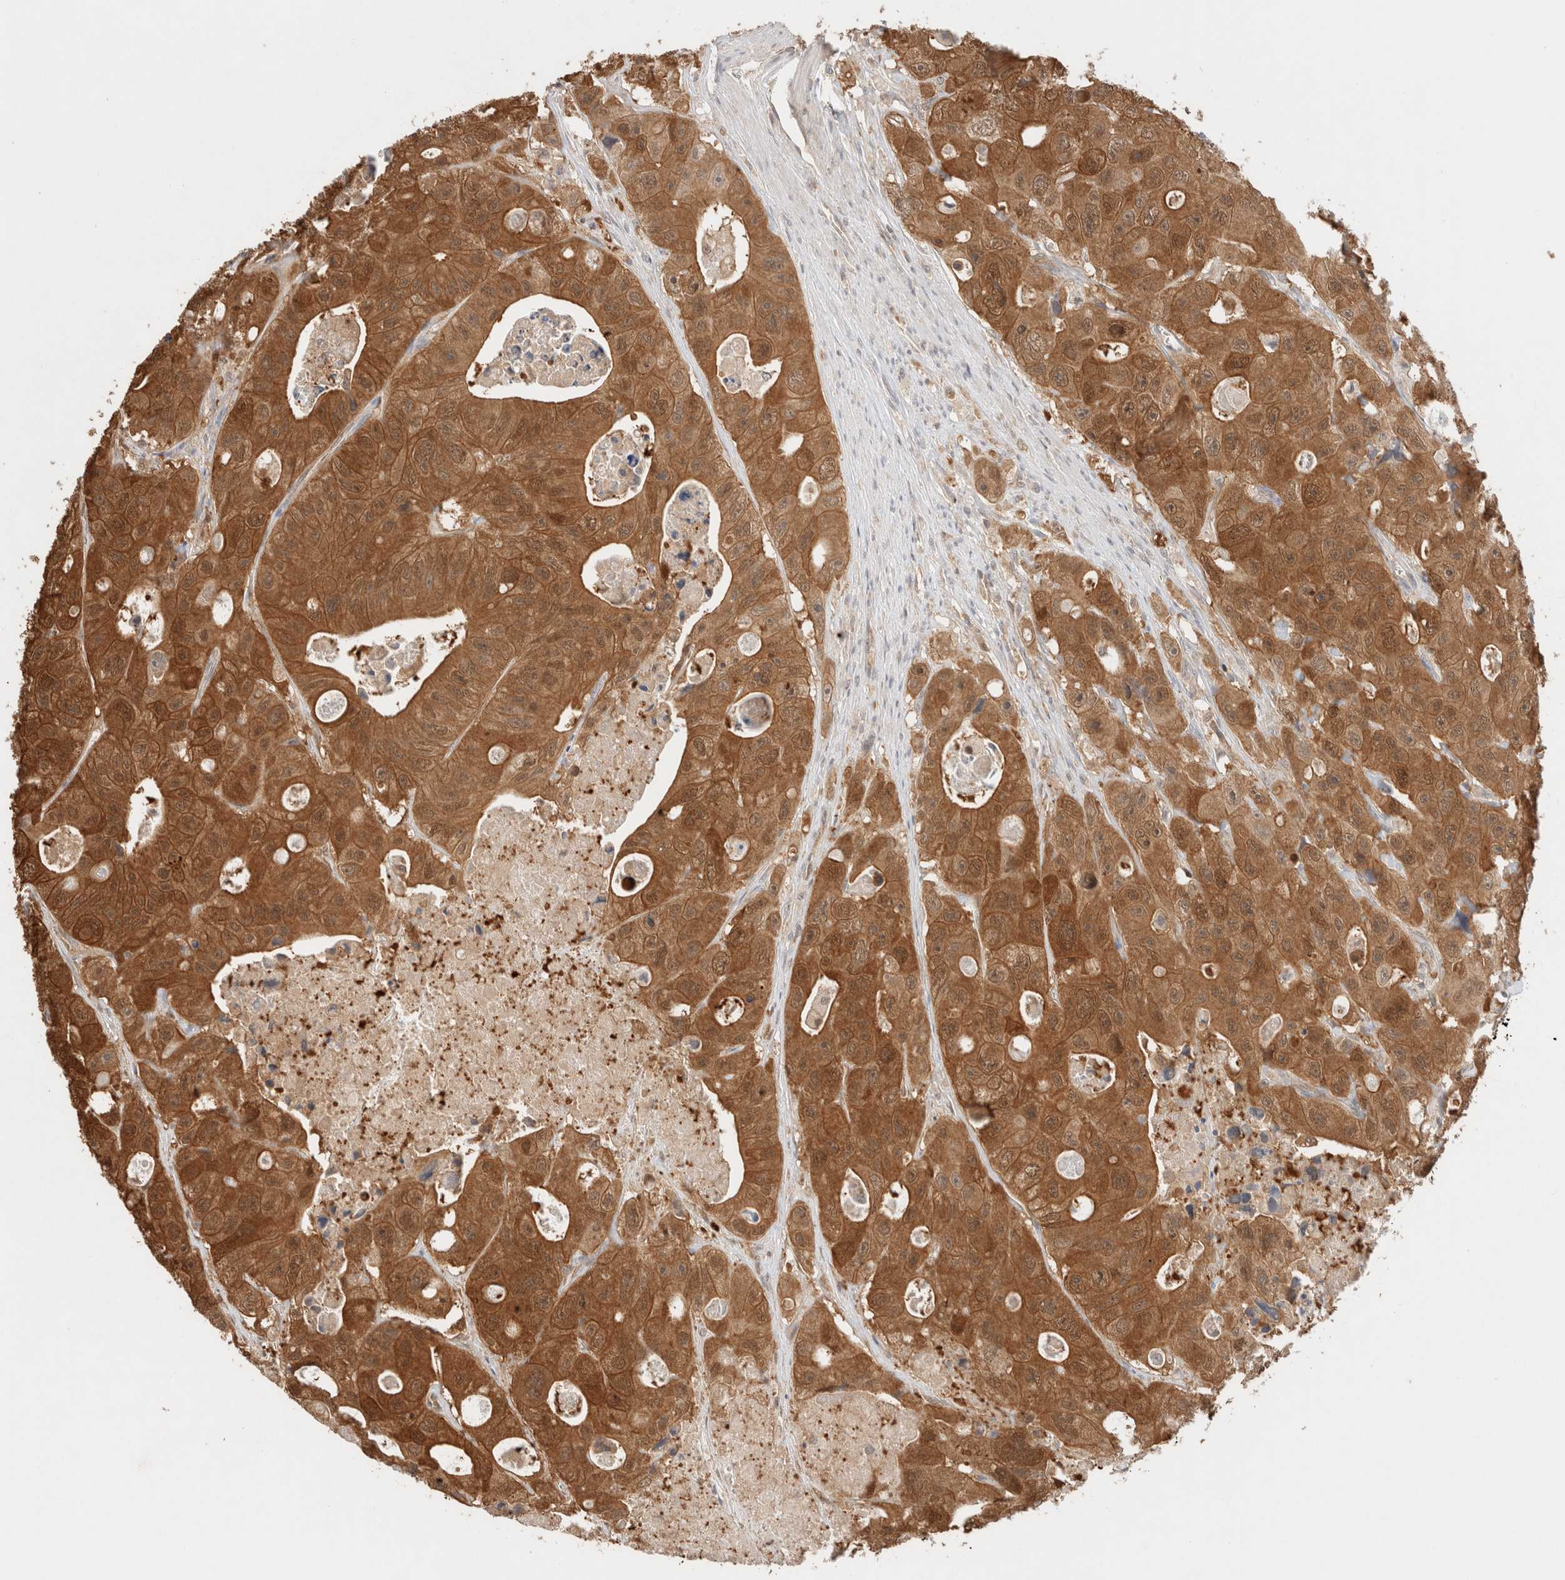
{"staining": {"intensity": "moderate", "quantity": ">75%", "location": "cytoplasmic/membranous,nuclear"}, "tissue": "colorectal cancer", "cell_type": "Tumor cells", "image_type": "cancer", "snomed": [{"axis": "morphology", "description": "Adenocarcinoma, NOS"}, {"axis": "topography", "description": "Colon"}], "caption": "A high-resolution micrograph shows IHC staining of colorectal cancer, which reveals moderate cytoplasmic/membranous and nuclear positivity in approximately >75% of tumor cells.", "gene": "CA13", "patient": {"sex": "female", "age": 46}}